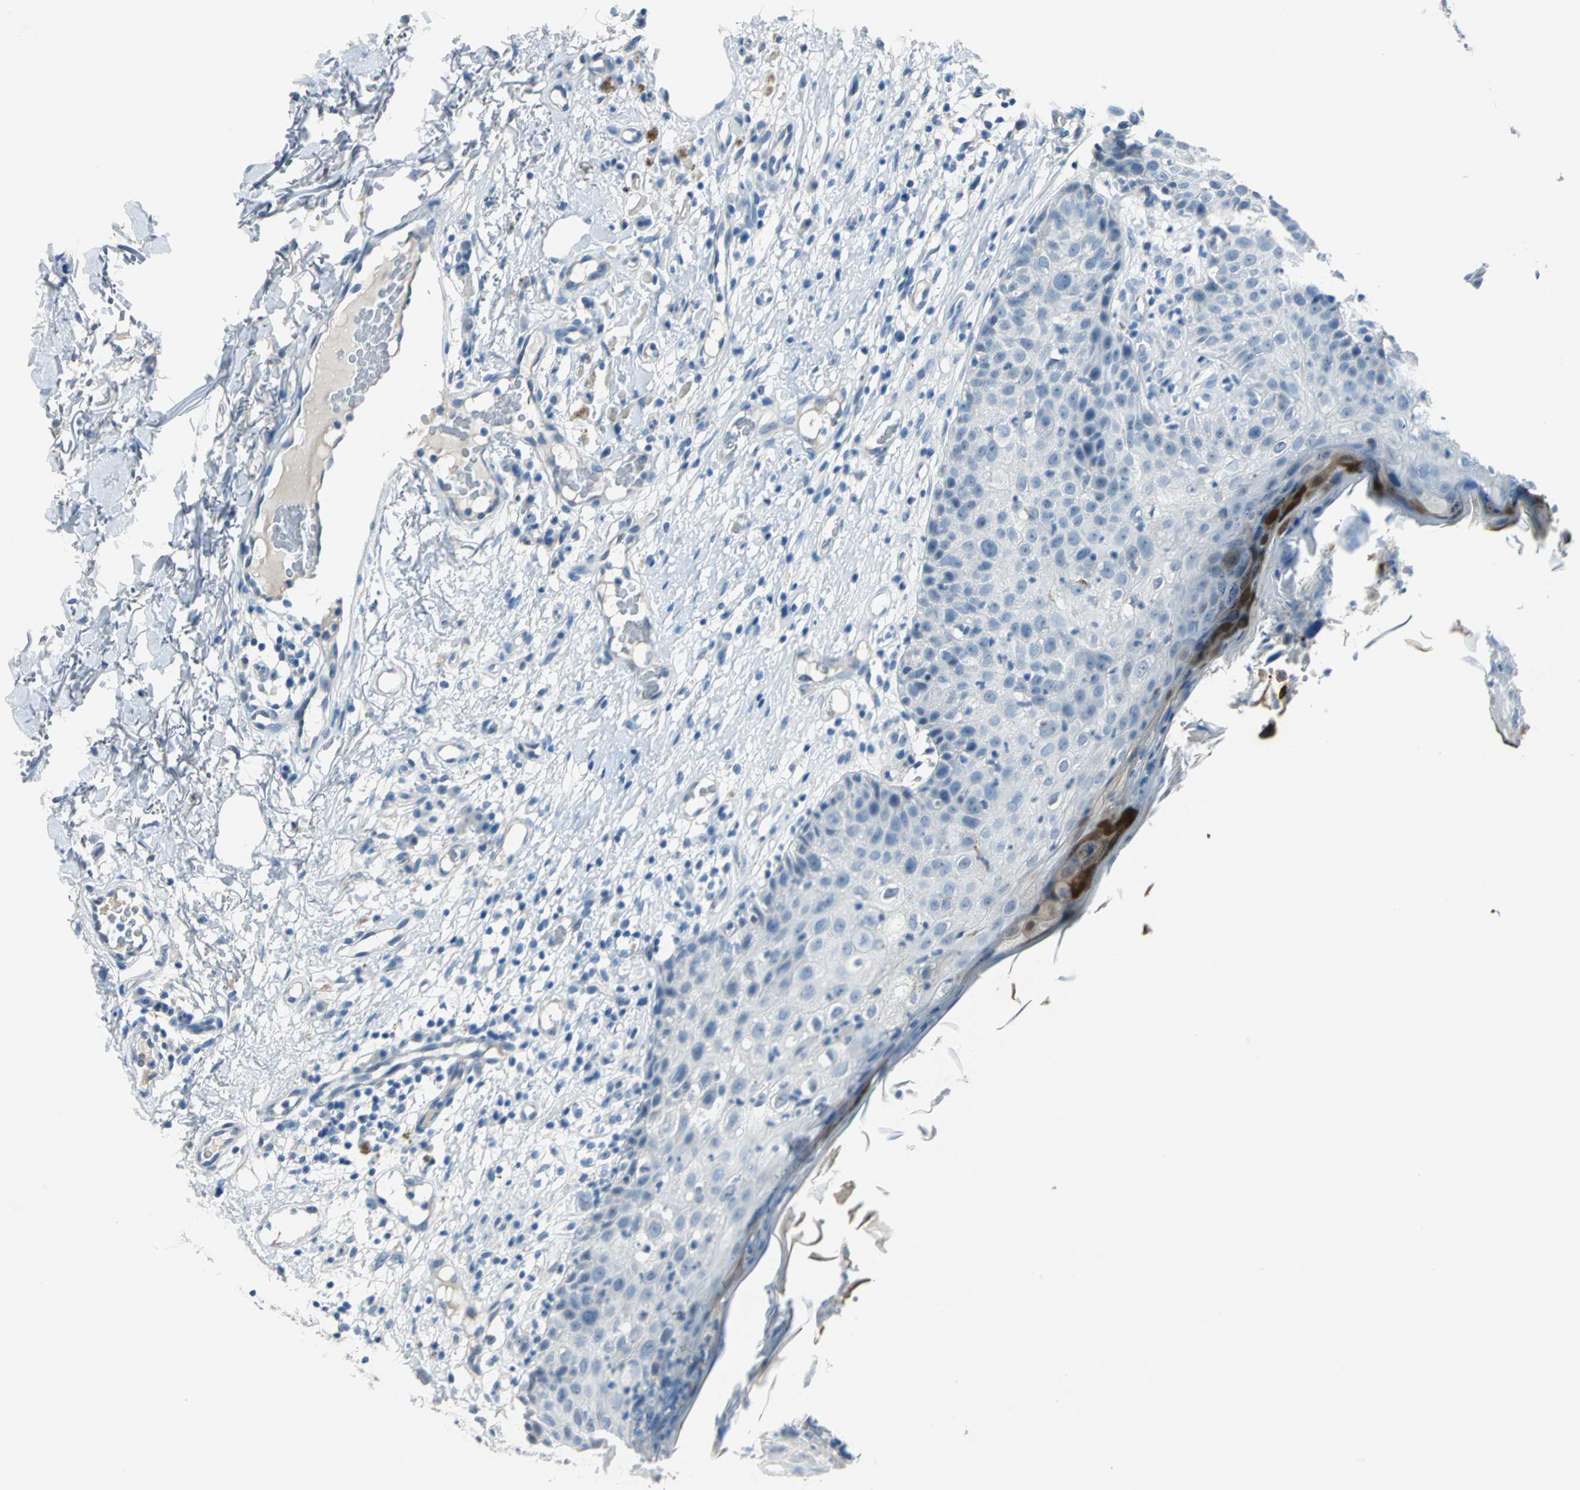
{"staining": {"intensity": "strong", "quantity": "<25%", "location": "cytoplasmic/membranous,nuclear"}, "tissue": "skin cancer", "cell_type": "Tumor cells", "image_type": "cancer", "snomed": [{"axis": "morphology", "description": "Squamous cell carcinoma, NOS"}, {"axis": "topography", "description": "Skin"}], "caption": "Skin cancer (squamous cell carcinoma) stained with DAB immunohistochemistry (IHC) reveals medium levels of strong cytoplasmic/membranous and nuclear positivity in approximately <25% of tumor cells.", "gene": "MUC4", "patient": {"sex": "male", "age": 87}}